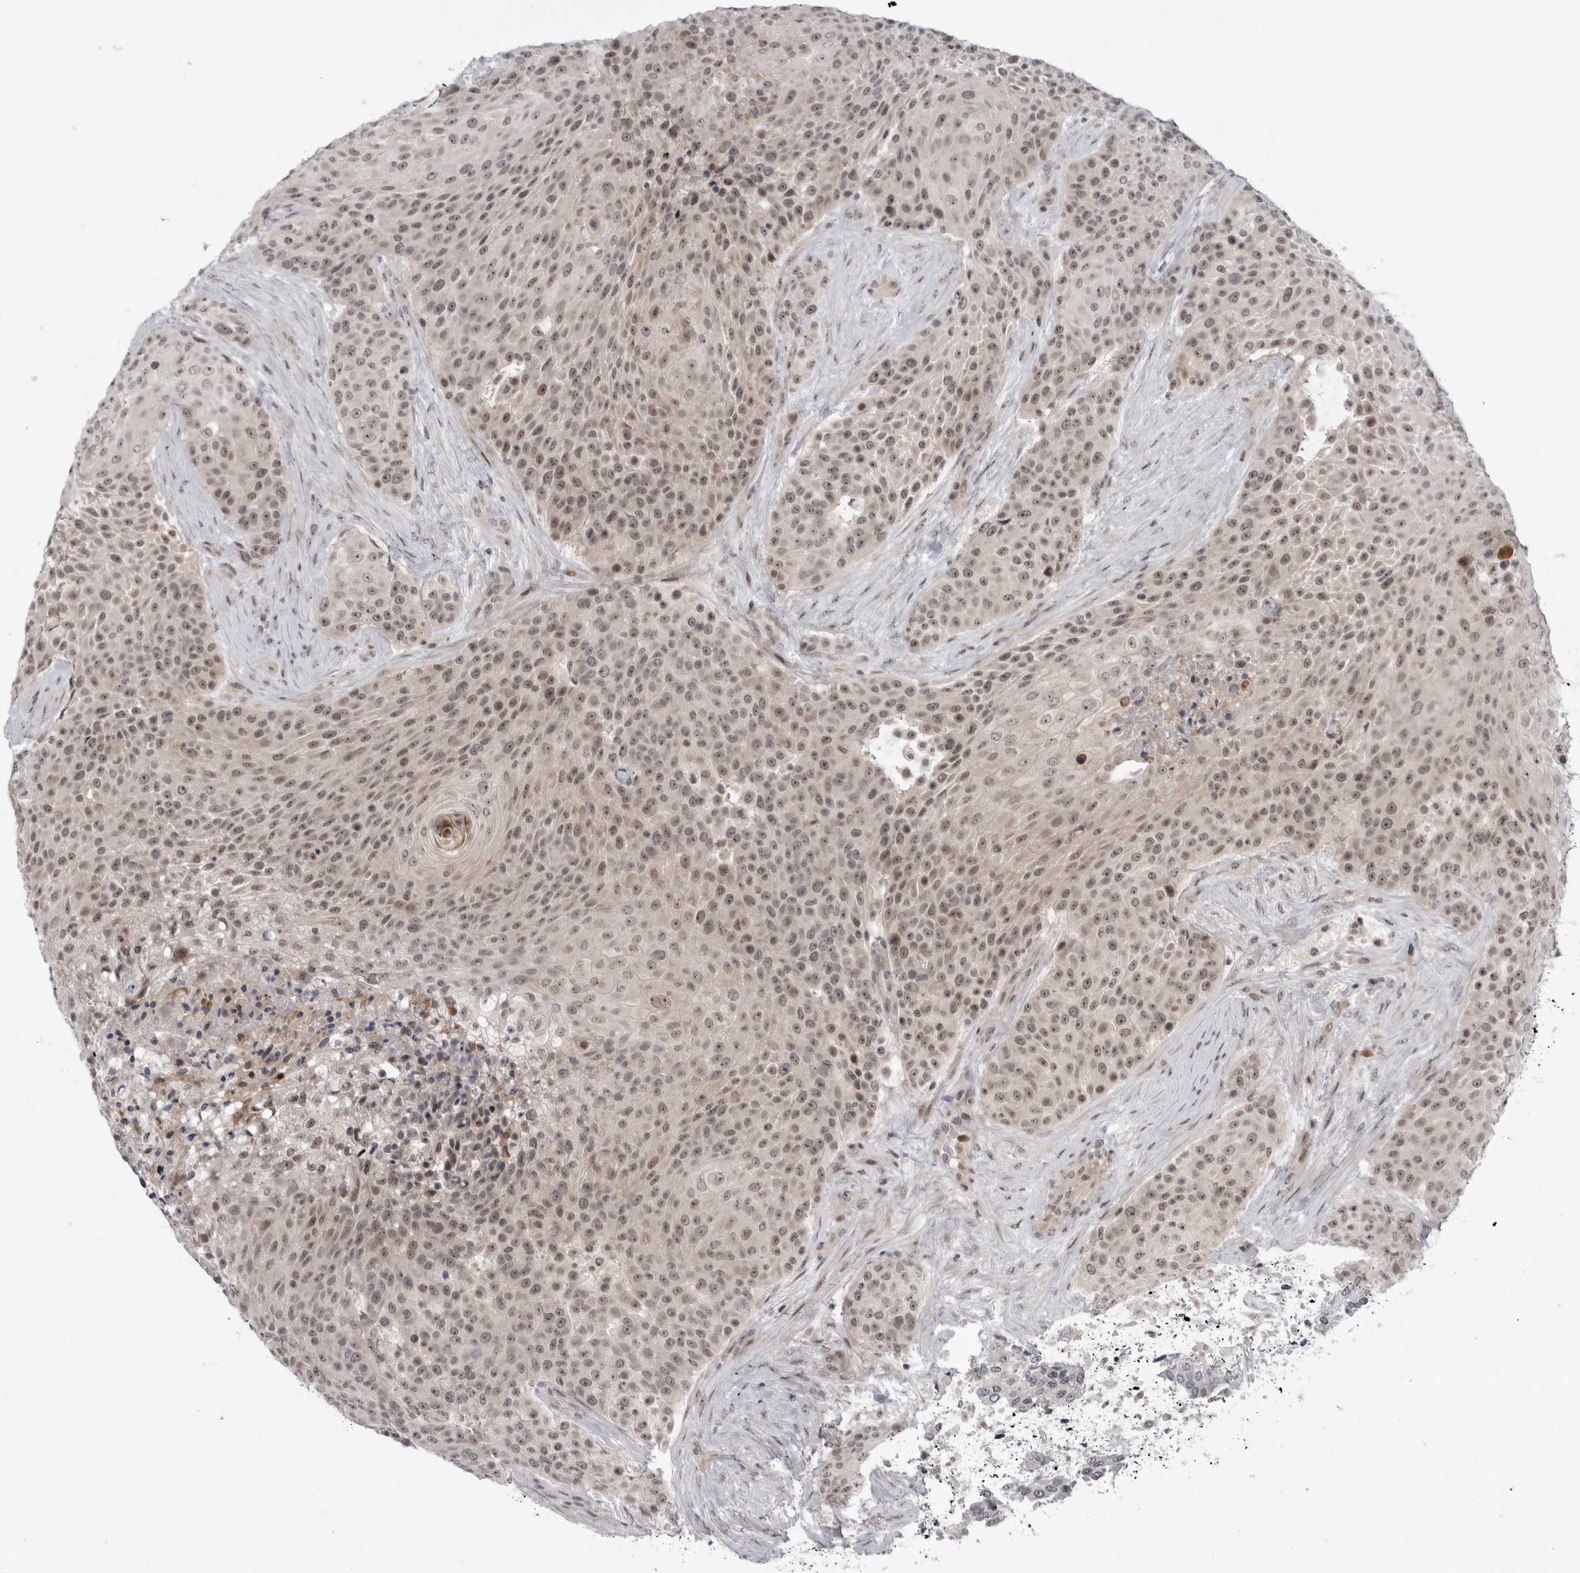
{"staining": {"intensity": "moderate", "quantity": ">75%", "location": "nuclear"}, "tissue": "urothelial cancer", "cell_type": "Tumor cells", "image_type": "cancer", "snomed": [{"axis": "morphology", "description": "Urothelial carcinoma, High grade"}, {"axis": "topography", "description": "Urinary bladder"}], "caption": "Tumor cells reveal moderate nuclear expression in approximately >75% of cells in high-grade urothelial carcinoma.", "gene": "ALPK2", "patient": {"sex": "female", "age": 63}}